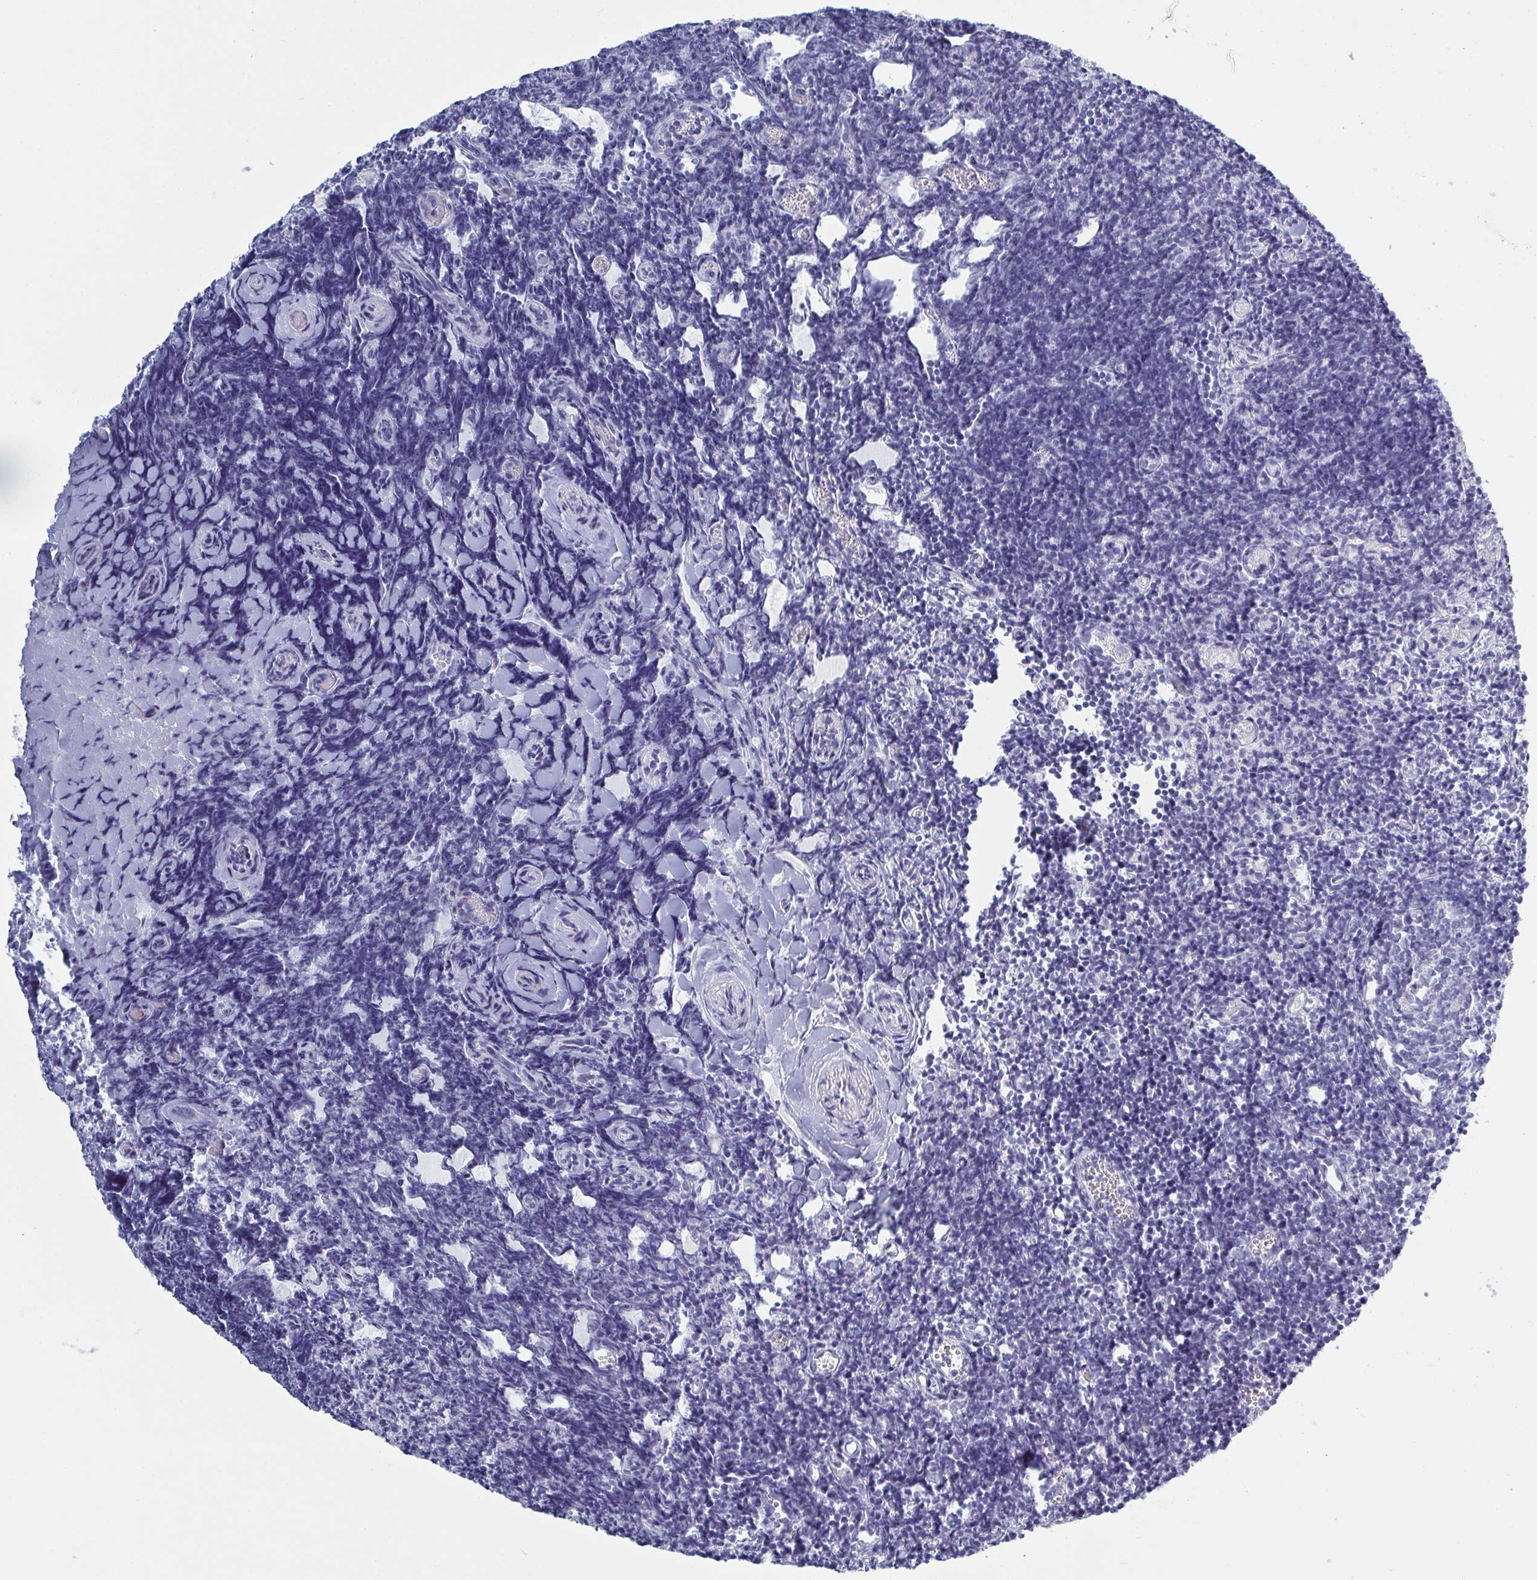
{"staining": {"intensity": "negative", "quantity": "none", "location": "none"}, "tissue": "tonsil", "cell_type": "Germinal center cells", "image_type": "normal", "snomed": [{"axis": "morphology", "description": "Normal tissue, NOS"}, {"axis": "topography", "description": "Tonsil"}], "caption": "This is an immunohistochemistry histopathology image of unremarkable tonsil. There is no expression in germinal center cells.", "gene": "SERPINB10", "patient": {"sex": "female", "age": 10}}